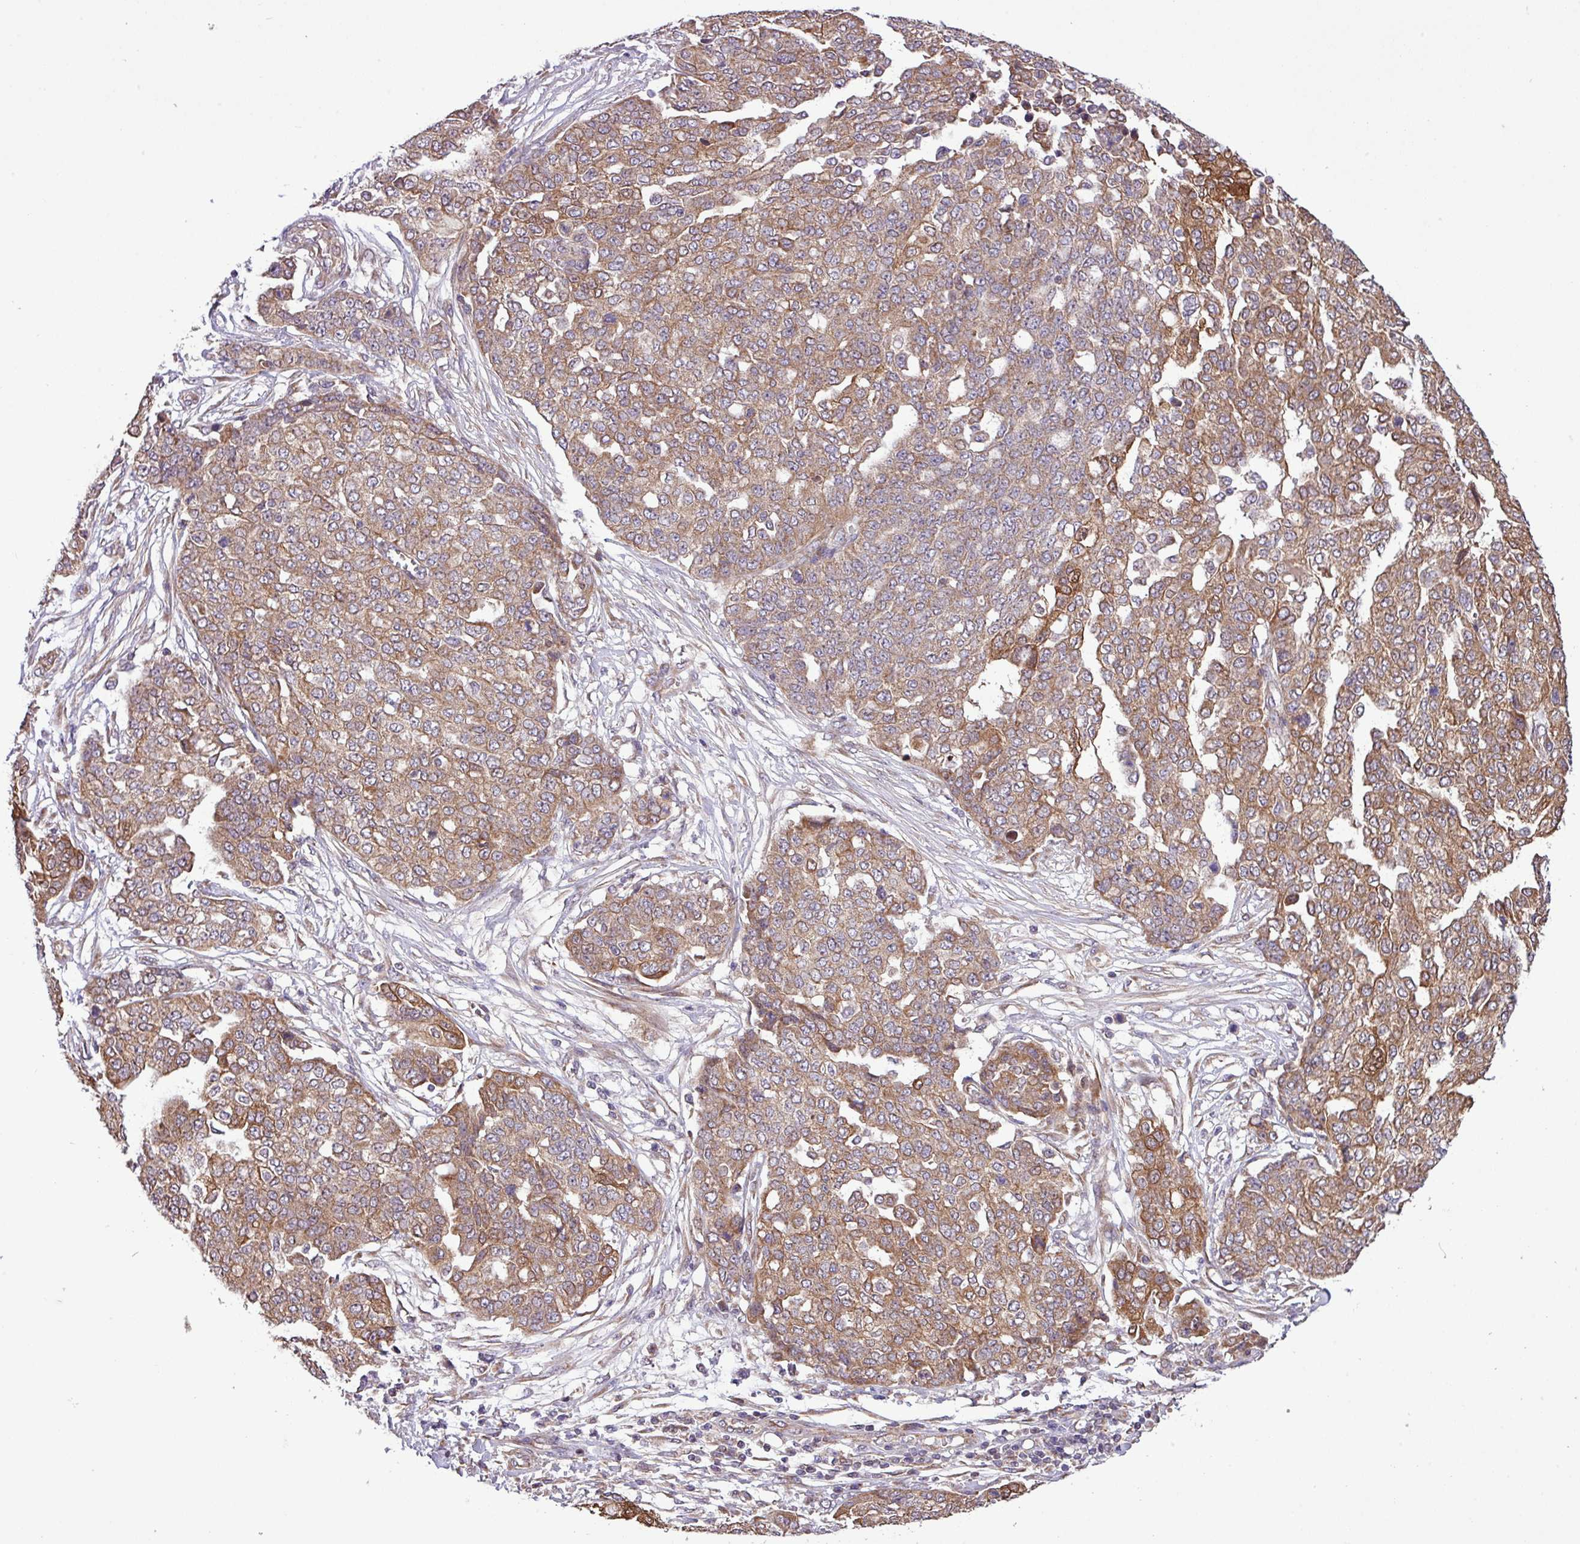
{"staining": {"intensity": "moderate", "quantity": ">75%", "location": "cytoplasmic/membranous"}, "tissue": "ovarian cancer", "cell_type": "Tumor cells", "image_type": "cancer", "snomed": [{"axis": "morphology", "description": "Cystadenocarcinoma, serous, NOS"}, {"axis": "topography", "description": "Soft tissue"}, {"axis": "topography", "description": "Ovary"}], "caption": "A high-resolution image shows immunohistochemistry staining of ovarian cancer (serous cystadenocarcinoma), which exhibits moderate cytoplasmic/membranous staining in approximately >75% of tumor cells.", "gene": "TIMM10B", "patient": {"sex": "female", "age": 57}}